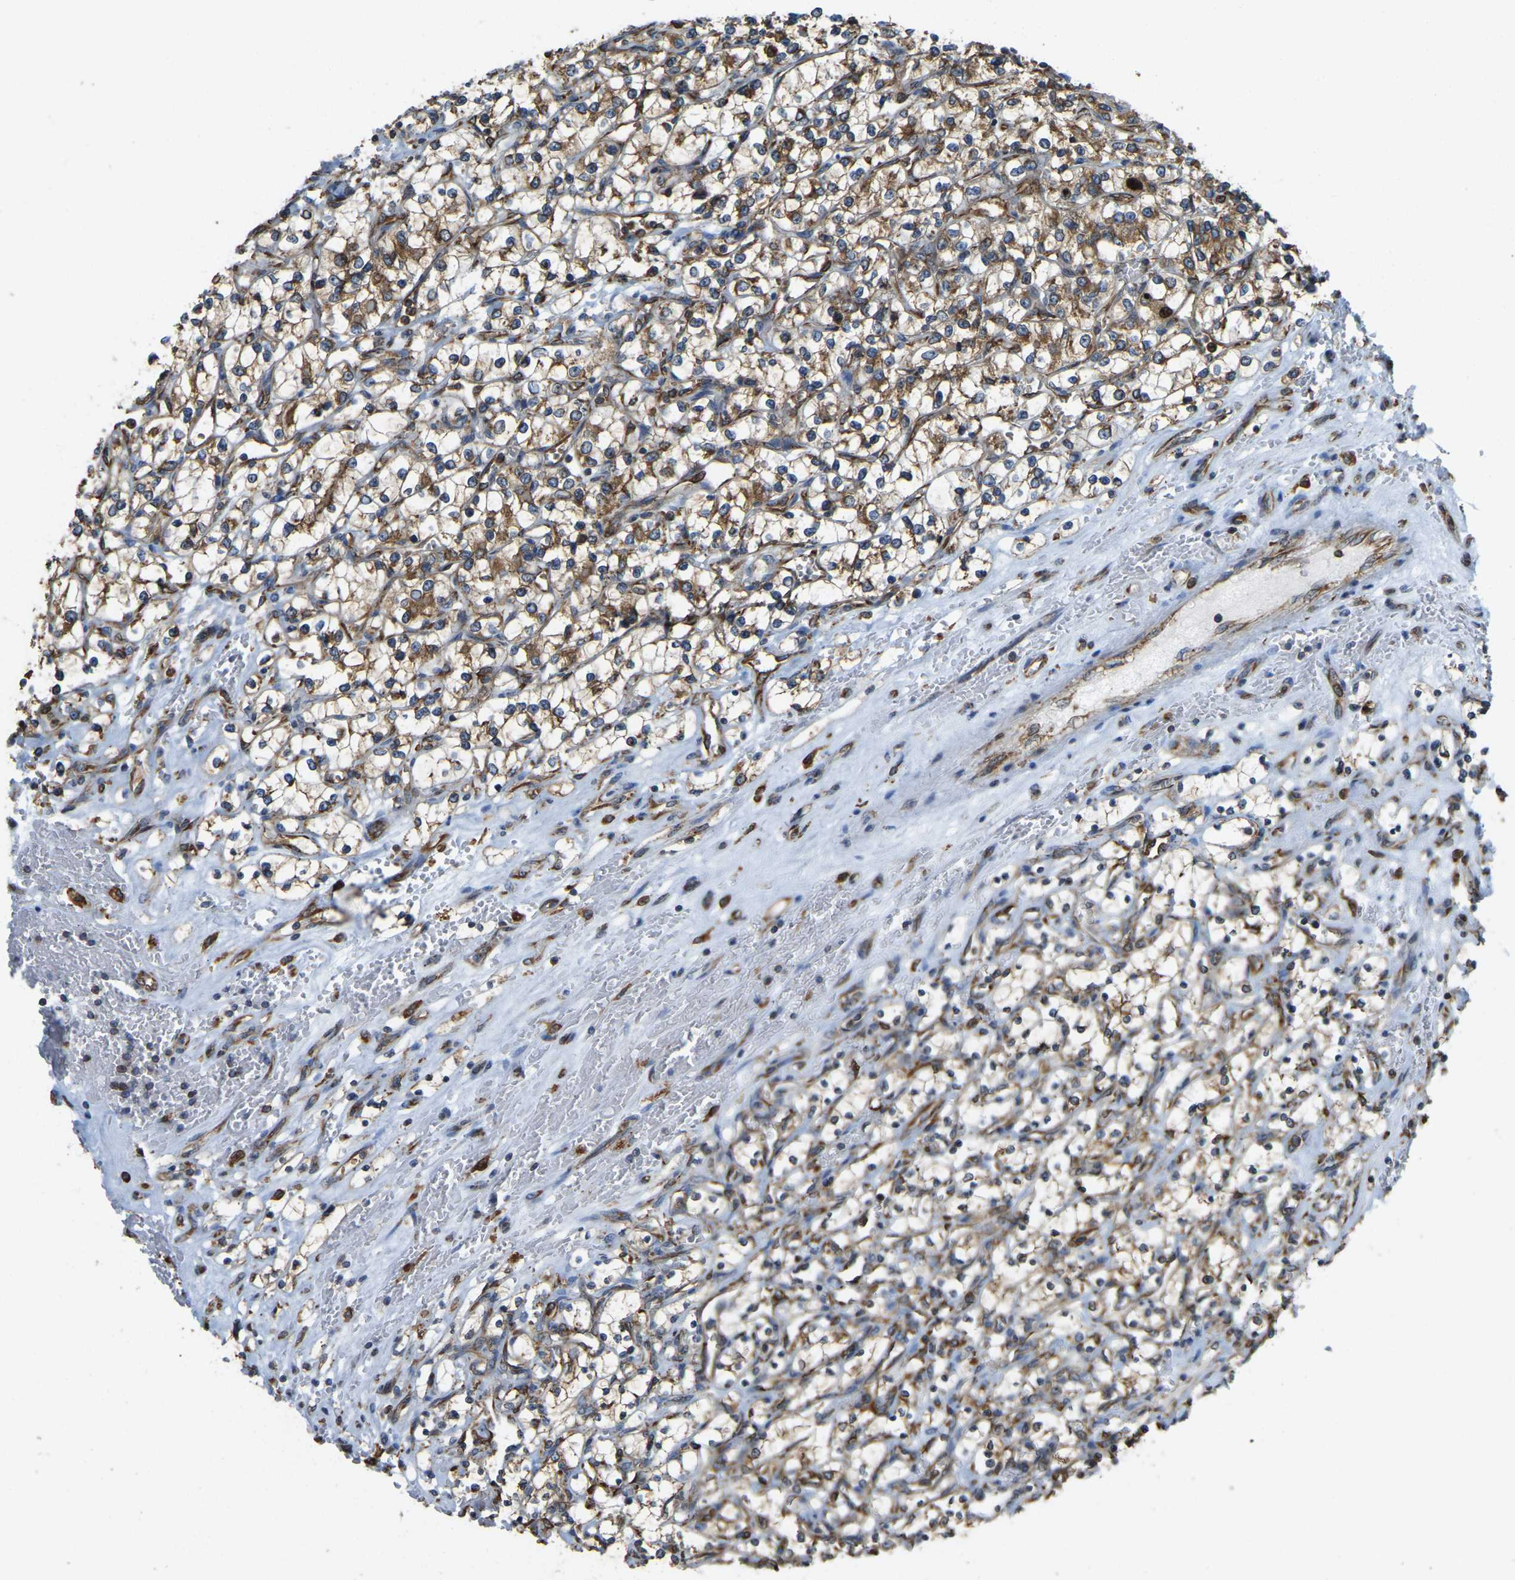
{"staining": {"intensity": "moderate", "quantity": ">75%", "location": "cytoplasmic/membranous"}, "tissue": "renal cancer", "cell_type": "Tumor cells", "image_type": "cancer", "snomed": [{"axis": "morphology", "description": "Adenocarcinoma, NOS"}, {"axis": "topography", "description": "Kidney"}], "caption": "Human renal adenocarcinoma stained for a protein (brown) exhibits moderate cytoplasmic/membranous positive staining in about >75% of tumor cells.", "gene": "RNF115", "patient": {"sex": "female", "age": 69}}